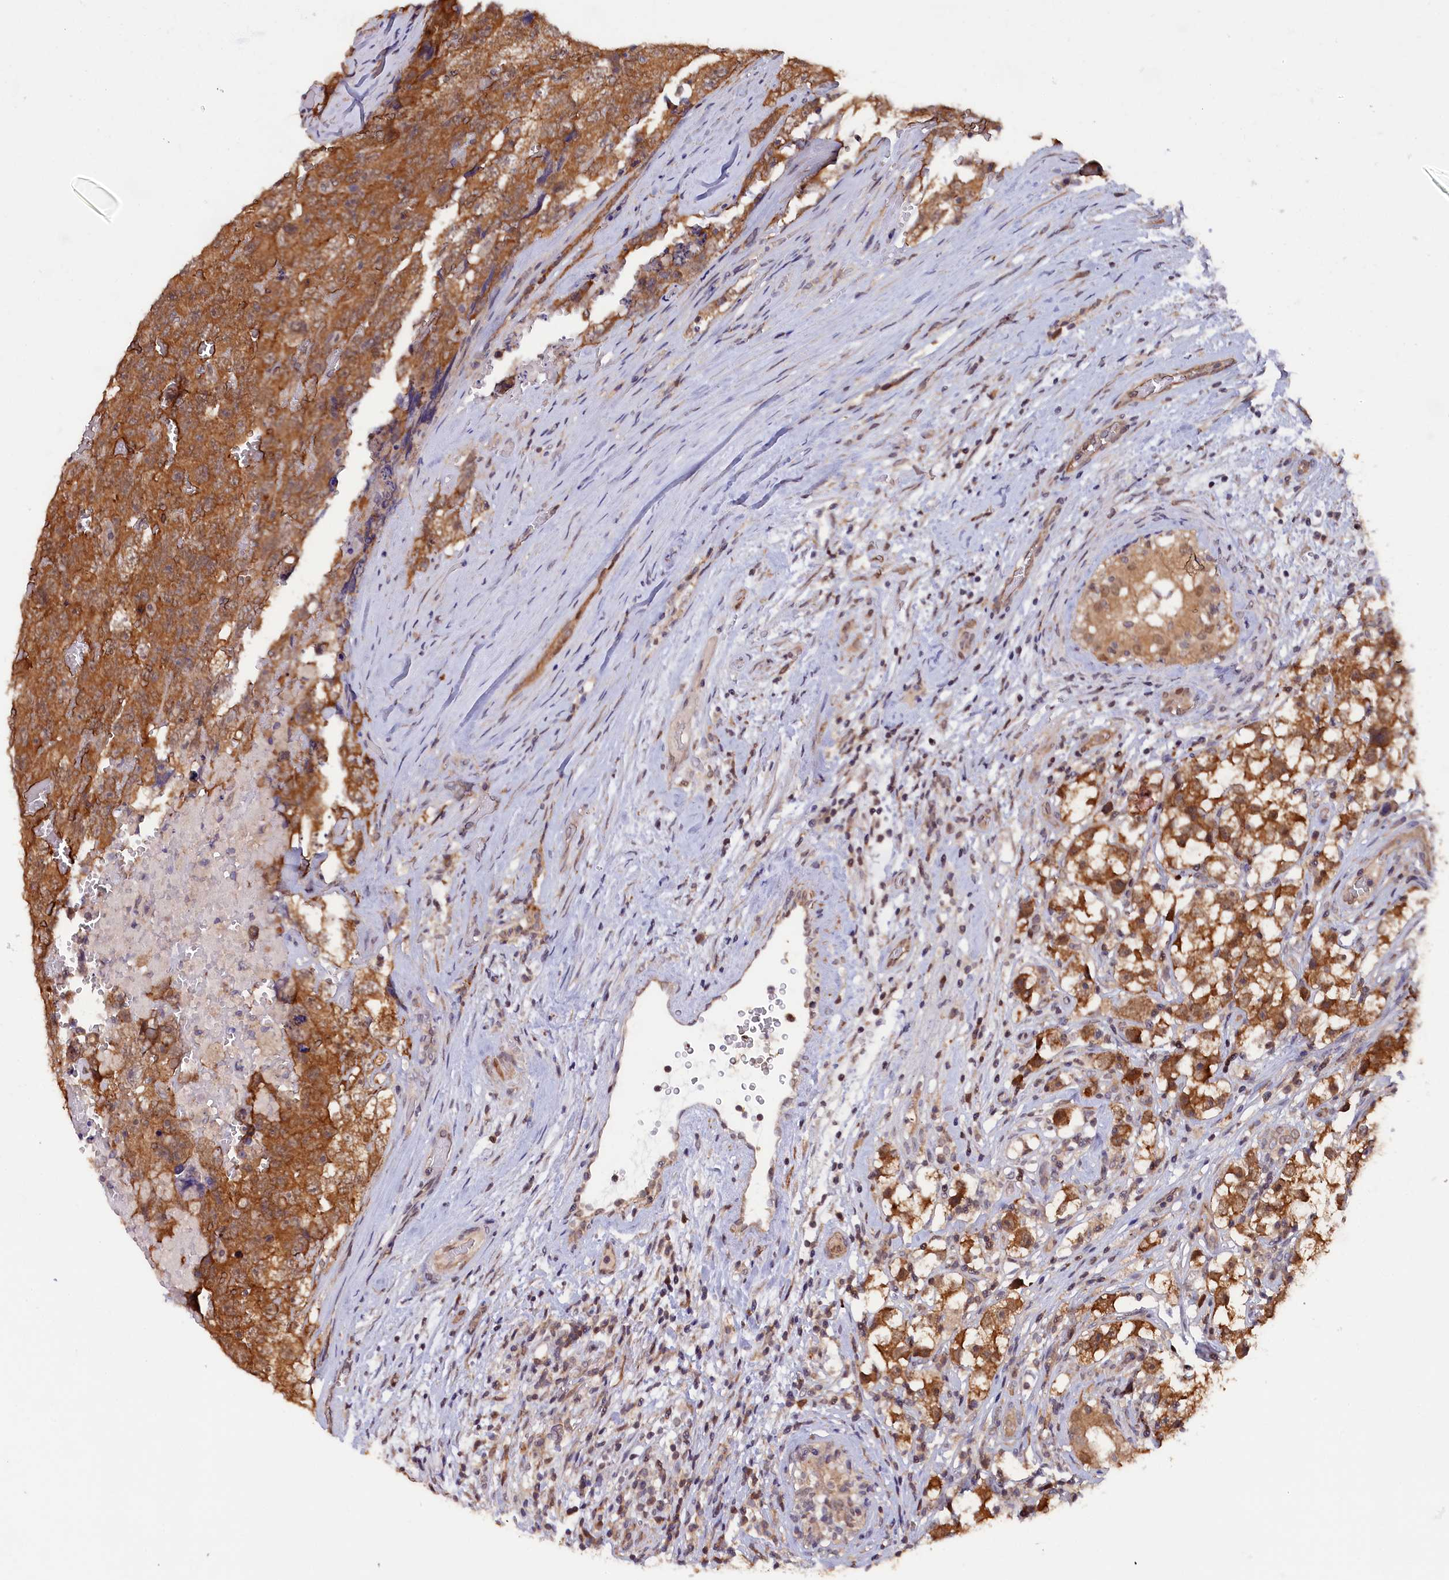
{"staining": {"intensity": "moderate", "quantity": ">75%", "location": "cytoplasmic/membranous"}, "tissue": "testis cancer", "cell_type": "Tumor cells", "image_type": "cancer", "snomed": [{"axis": "morphology", "description": "Carcinoma, Embryonal, NOS"}, {"axis": "topography", "description": "Testis"}], "caption": "The image reveals immunohistochemical staining of testis embryonal carcinoma. There is moderate cytoplasmic/membranous expression is appreciated in approximately >75% of tumor cells. (Stains: DAB in brown, nuclei in blue, Microscopy: brightfield microscopy at high magnification).", "gene": "JPT2", "patient": {"sex": "male", "age": 45}}